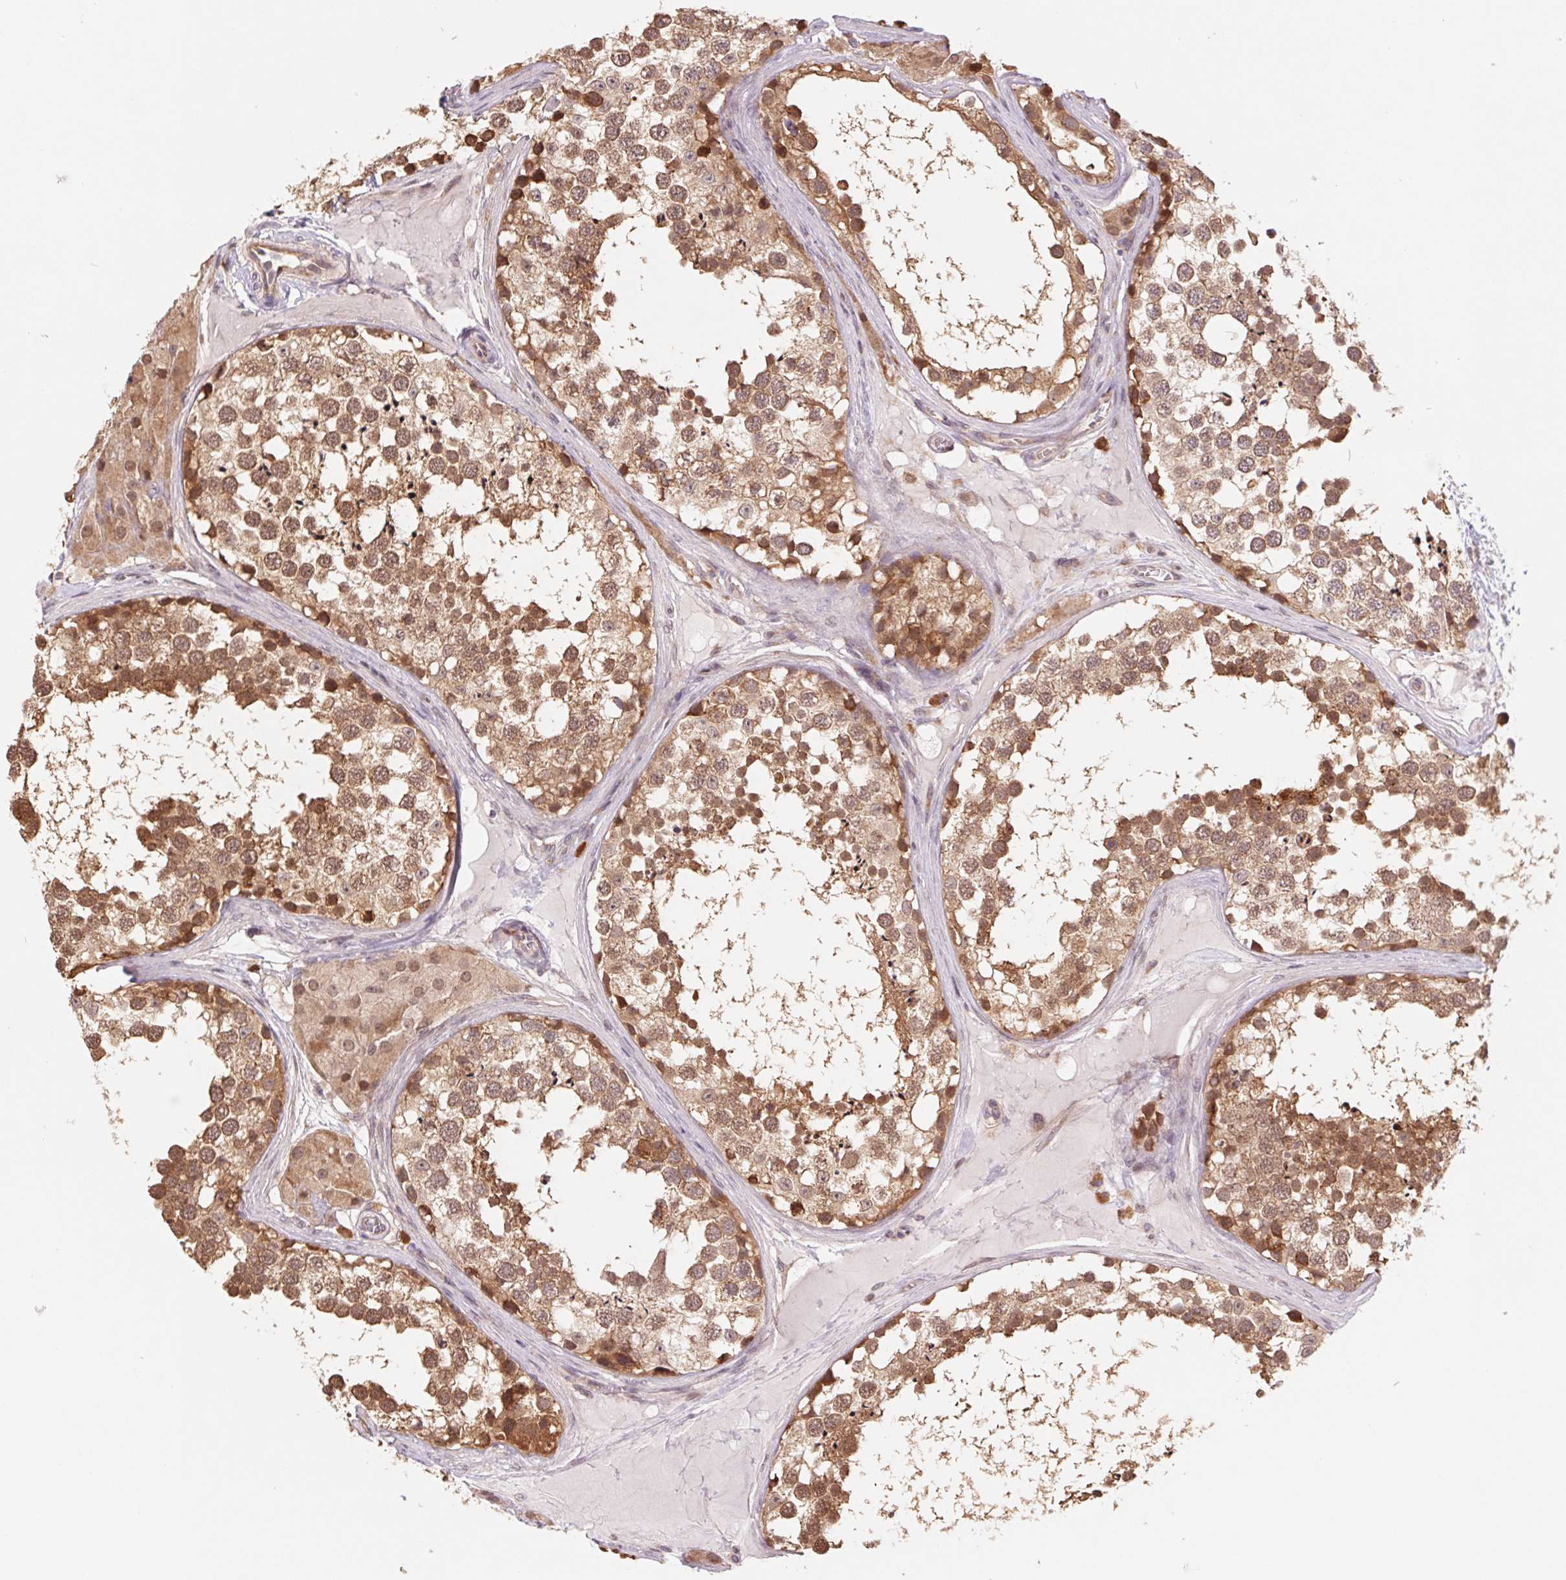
{"staining": {"intensity": "moderate", "quantity": ">75%", "location": "cytoplasmic/membranous,nuclear"}, "tissue": "testis", "cell_type": "Cells in seminiferous ducts", "image_type": "normal", "snomed": [{"axis": "morphology", "description": "Normal tissue, NOS"}, {"axis": "morphology", "description": "Seminoma, NOS"}, {"axis": "topography", "description": "Testis"}], "caption": "Immunohistochemistry micrograph of unremarkable testis: testis stained using immunohistochemistry reveals medium levels of moderate protein expression localized specifically in the cytoplasmic/membranous,nuclear of cells in seminiferous ducts, appearing as a cytoplasmic/membranous,nuclear brown color.", "gene": "RRM1", "patient": {"sex": "male", "age": 65}}